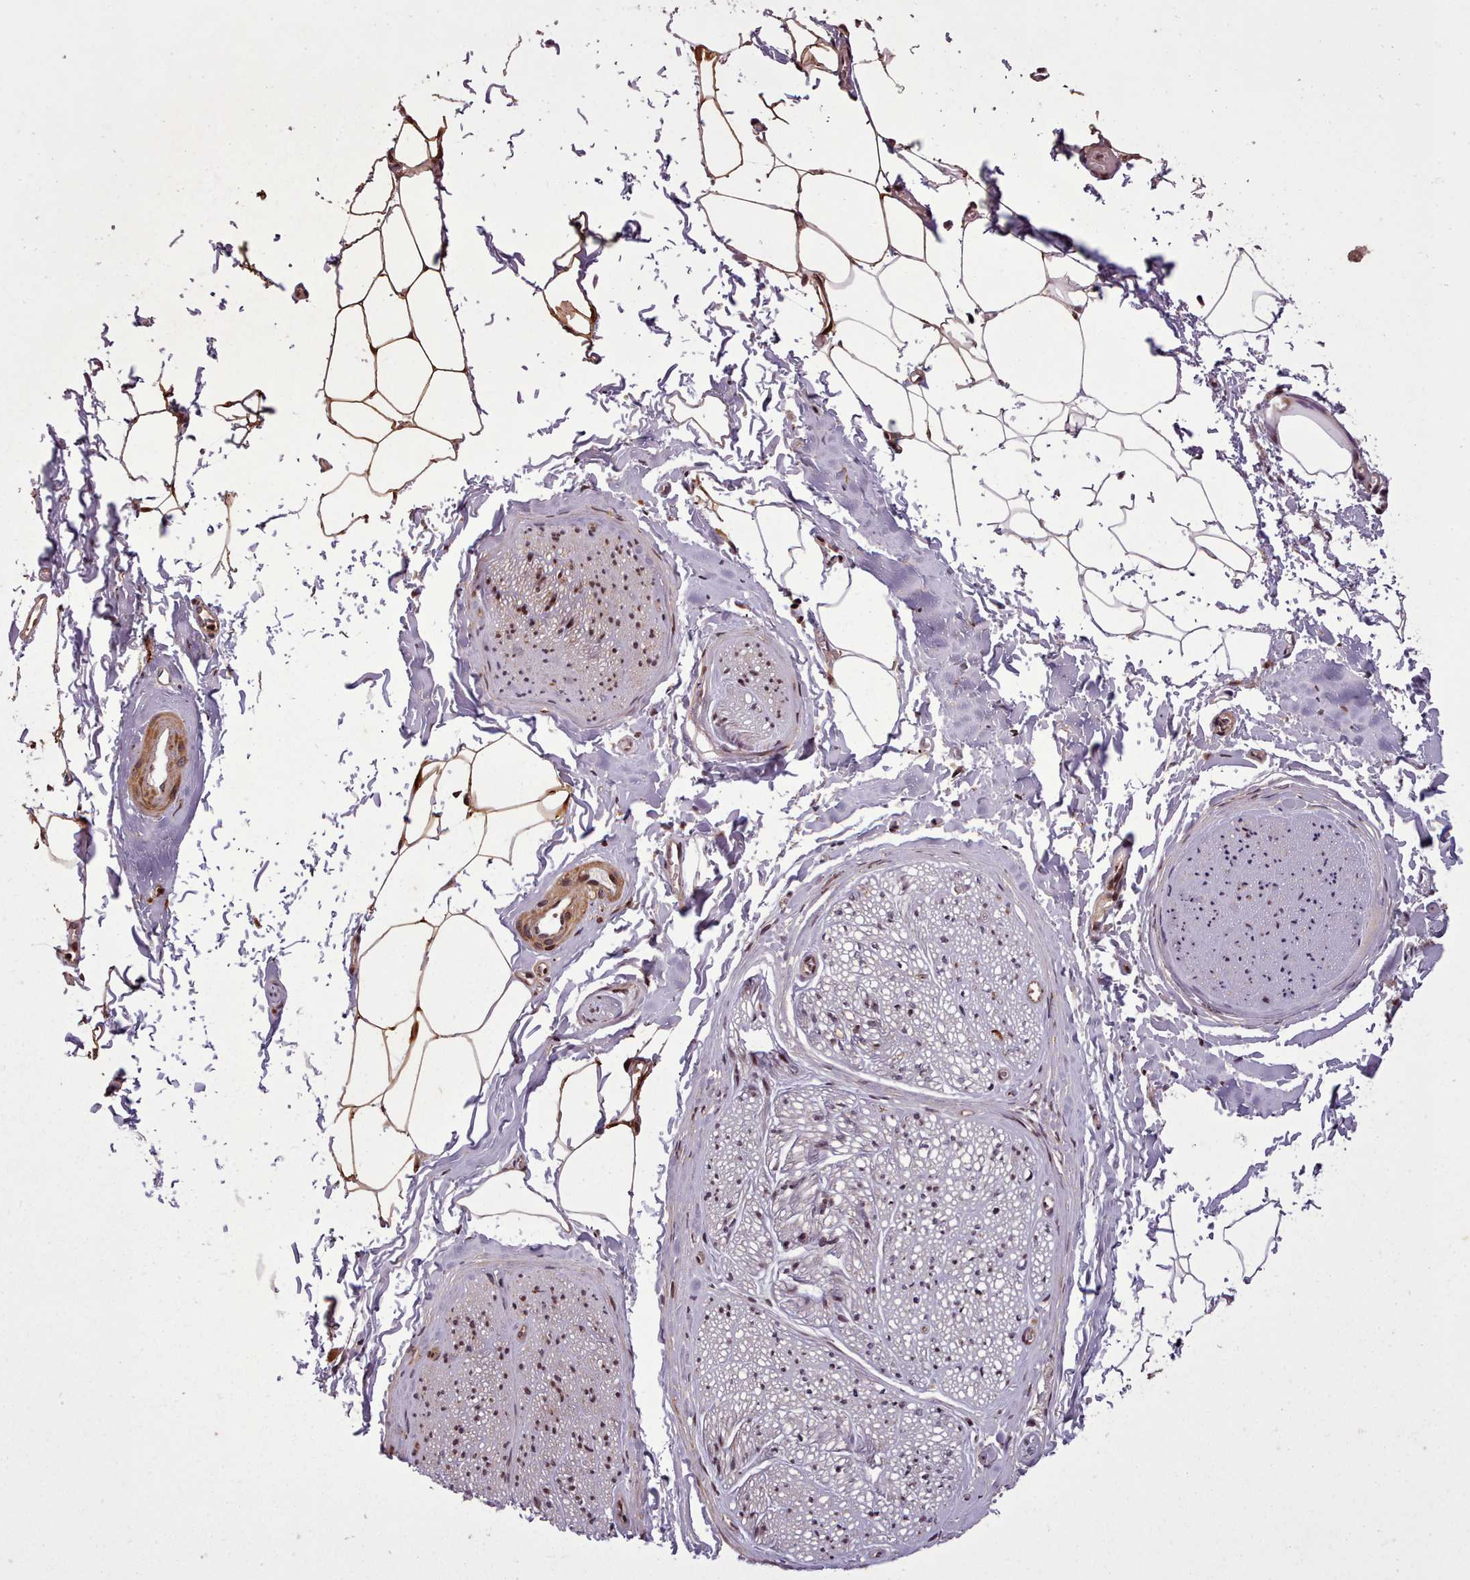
{"staining": {"intensity": "strong", "quantity": ">75%", "location": "cytoplasmic/membranous,nuclear"}, "tissue": "adipose tissue", "cell_type": "Adipocytes", "image_type": "normal", "snomed": [{"axis": "morphology", "description": "Normal tissue, NOS"}, {"axis": "morphology", "description": "Adenocarcinoma, High grade"}, {"axis": "topography", "description": "Prostate"}, {"axis": "topography", "description": "Peripheral nerve tissue"}], "caption": "Immunohistochemical staining of benign adipose tissue demonstrates high levels of strong cytoplasmic/membranous,nuclear staining in about >75% of adipocytes.", "gene": "NLRP7", "patient": {"sex": "male", "age": 68}}